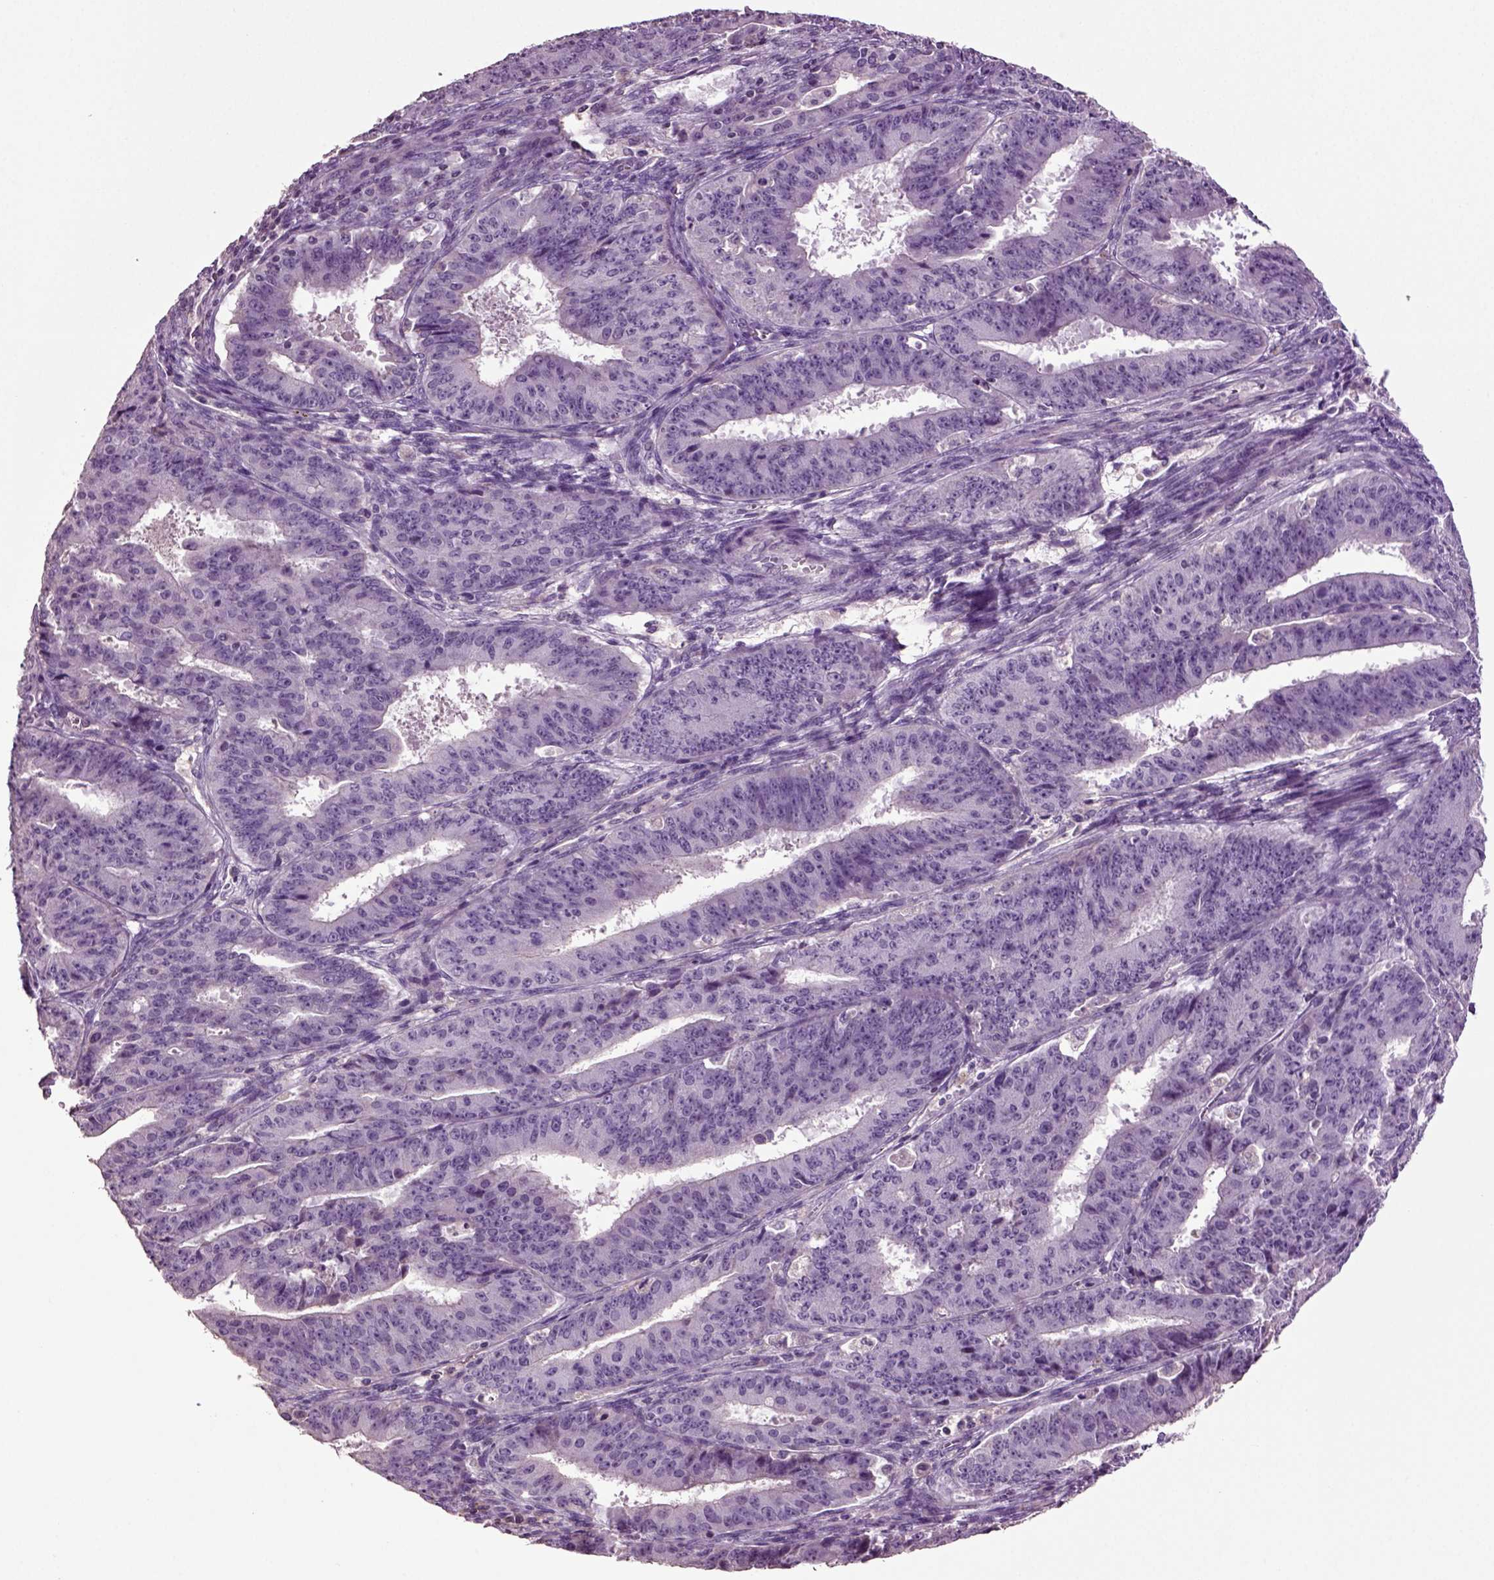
{"staining": {"intensity": "negative", "quantity": "none", "location": "none"}, "tissue": "ovarian cancer", "cell_type": "Tumor cells", "image_type": "cancer", "snomed": [{"axis": "morphology", "description": "Carcinoma, endometroid"}, {"axis": "topography", "description": "Ovary"}], "caption": "DAB immunohistochemical staining of human ovarian endometroid carcinoma reveals no significant staining in tumor cells.", "gene": "DEFB118", "patient": {"sex": "female", "age": 42}}